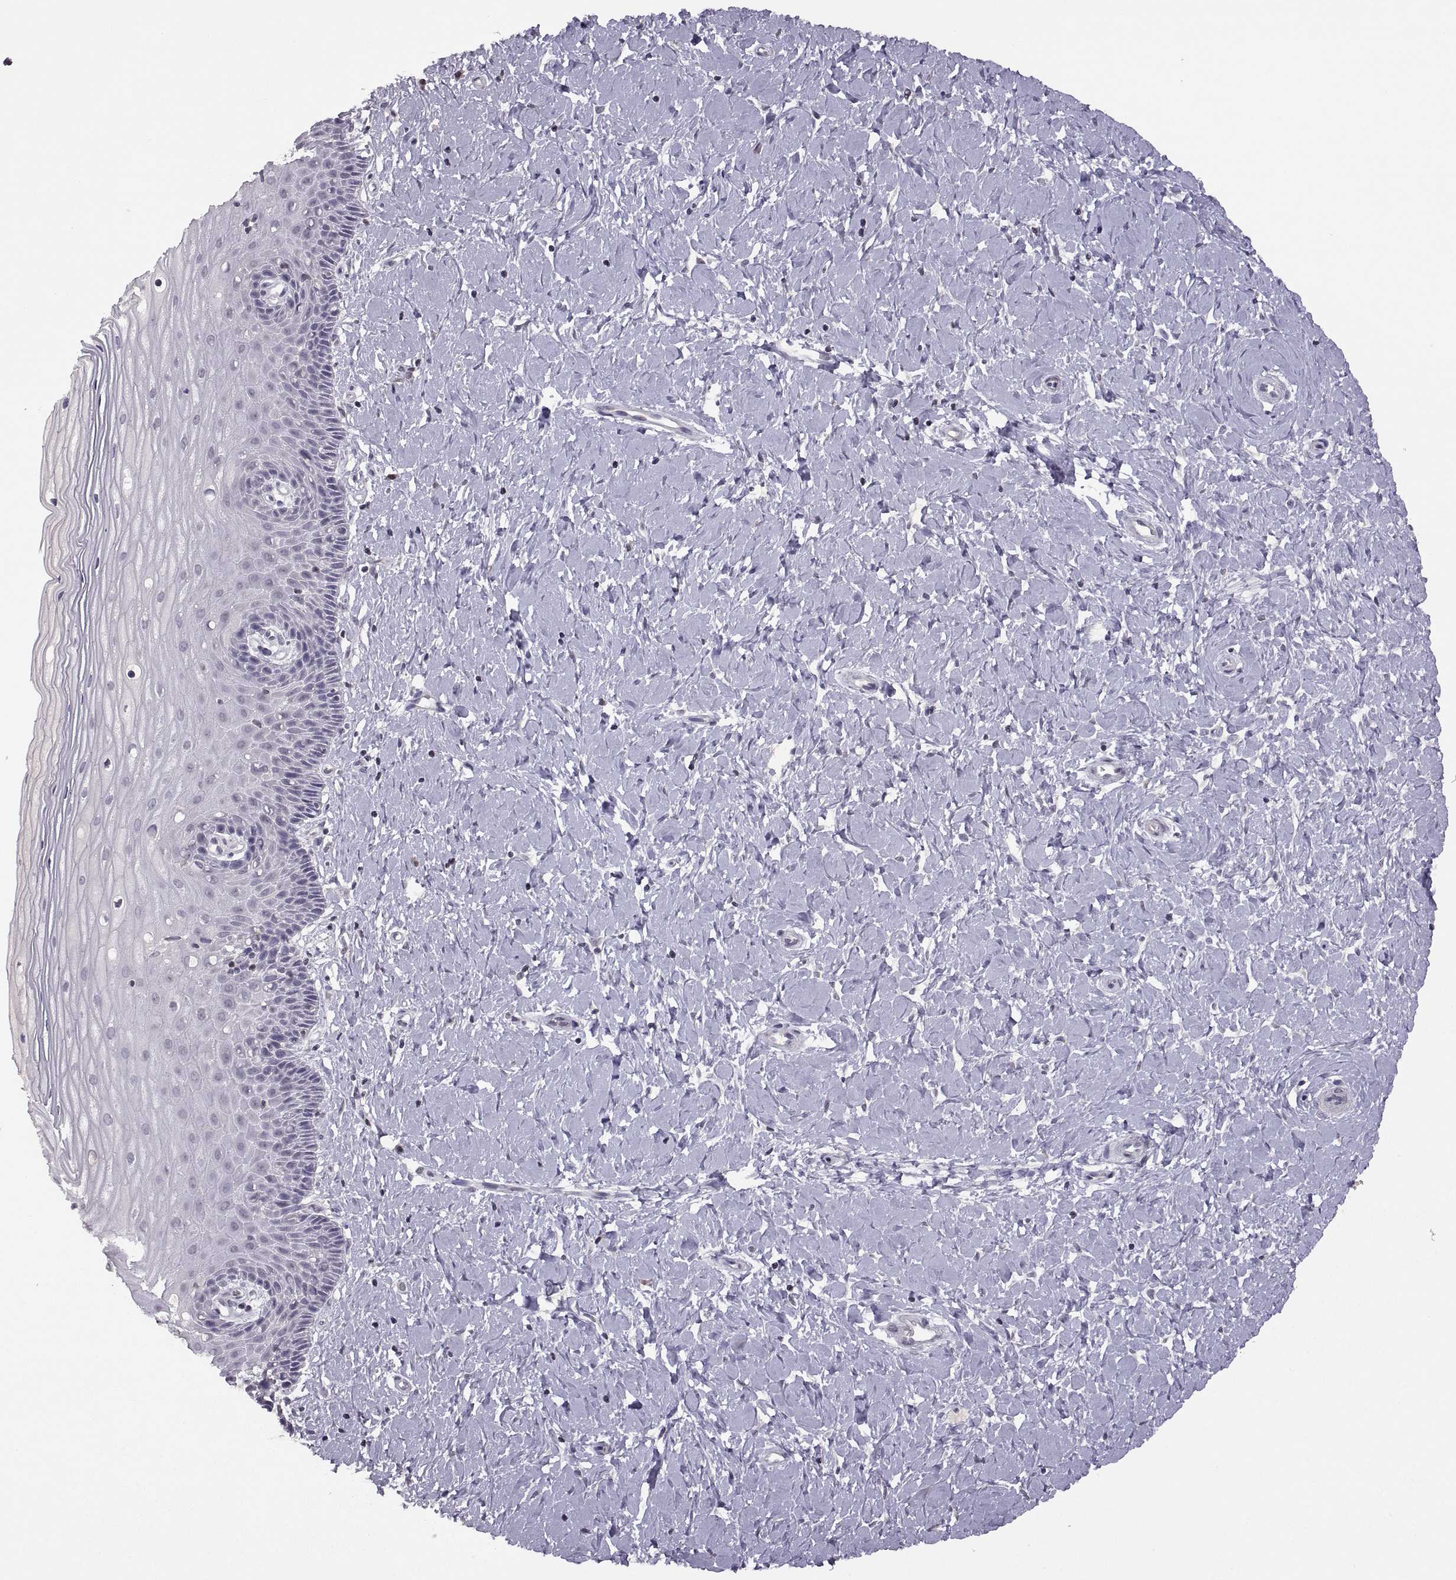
{"staining": {"intensity": "negative", "quantity": "none", "location": "none"}, "tissue": "cervix", "cell_type": "Glandular cells", "image_type": "normal", "snomed": [{"axis": "morphology", "description": "Normal tissue, NOS"}, {"axis": "topography", "description": "Cervix"}], "caption": "This is an immunohistochemistry photomicrograph of normal human cervix. There is no positivity in glandular cells.", "gene": "NEK2", "patient": {"sex": "female", "age": 37}}